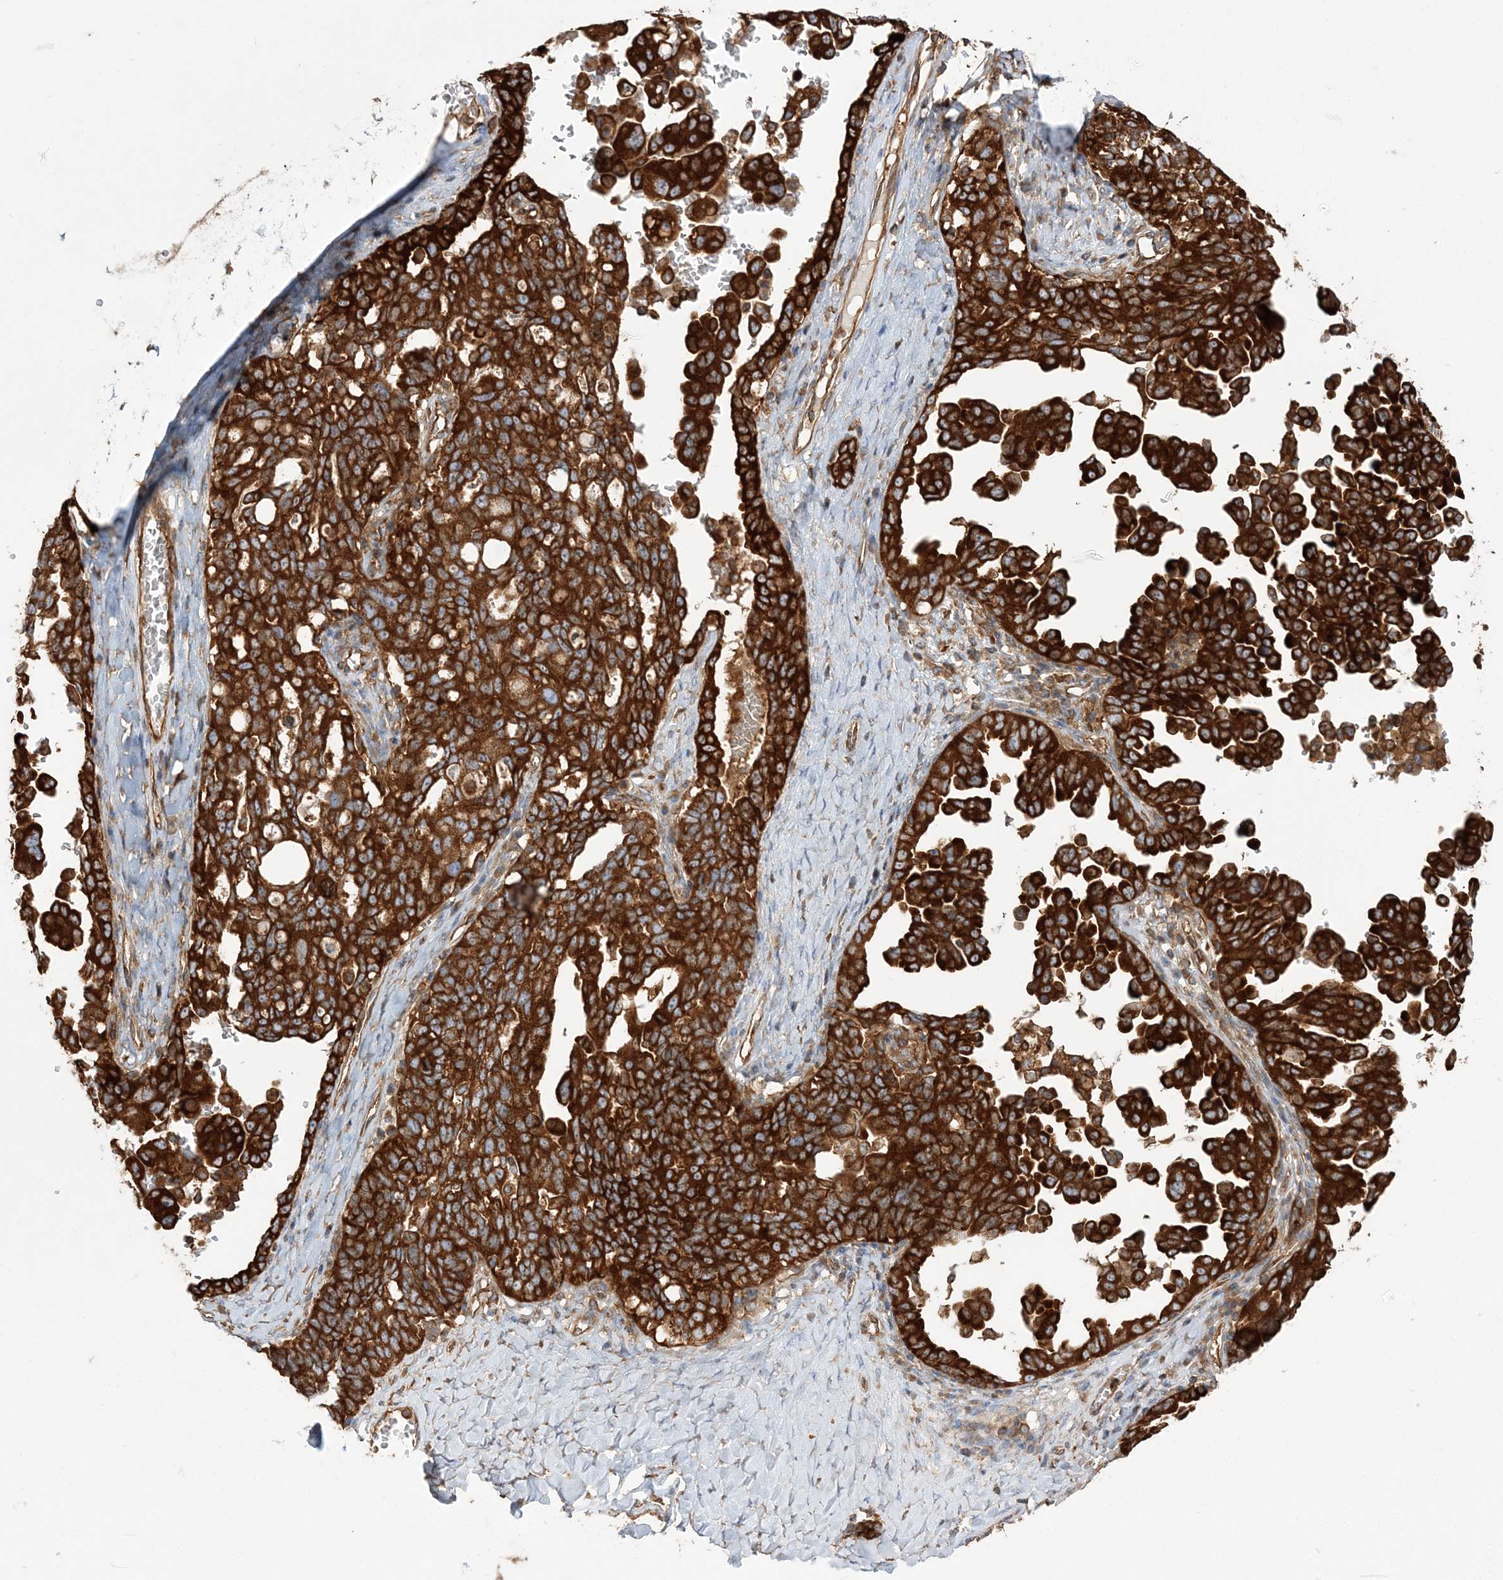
{"staining": {"intensity": "strong", "quantity": ">75%", "location": "cytoplasmic/membranous"}, "tissue": "ovarian cancer", "cell_type": "Tumor cells", "image_type": "cancer", "snomed": [{"axis": "morphology", "description": "Carcinoma, endometroid"}, {"axis": "topography", "description": "Ovary"}], "caption": "Ovarian cancer tissue displays strong cytoplasmic/membranous expression in about >75% of tumor cells, visualized by immunohistochemistry.", "gene": "TBC1D5", "patient": {"sex": "female", "age": 62}}